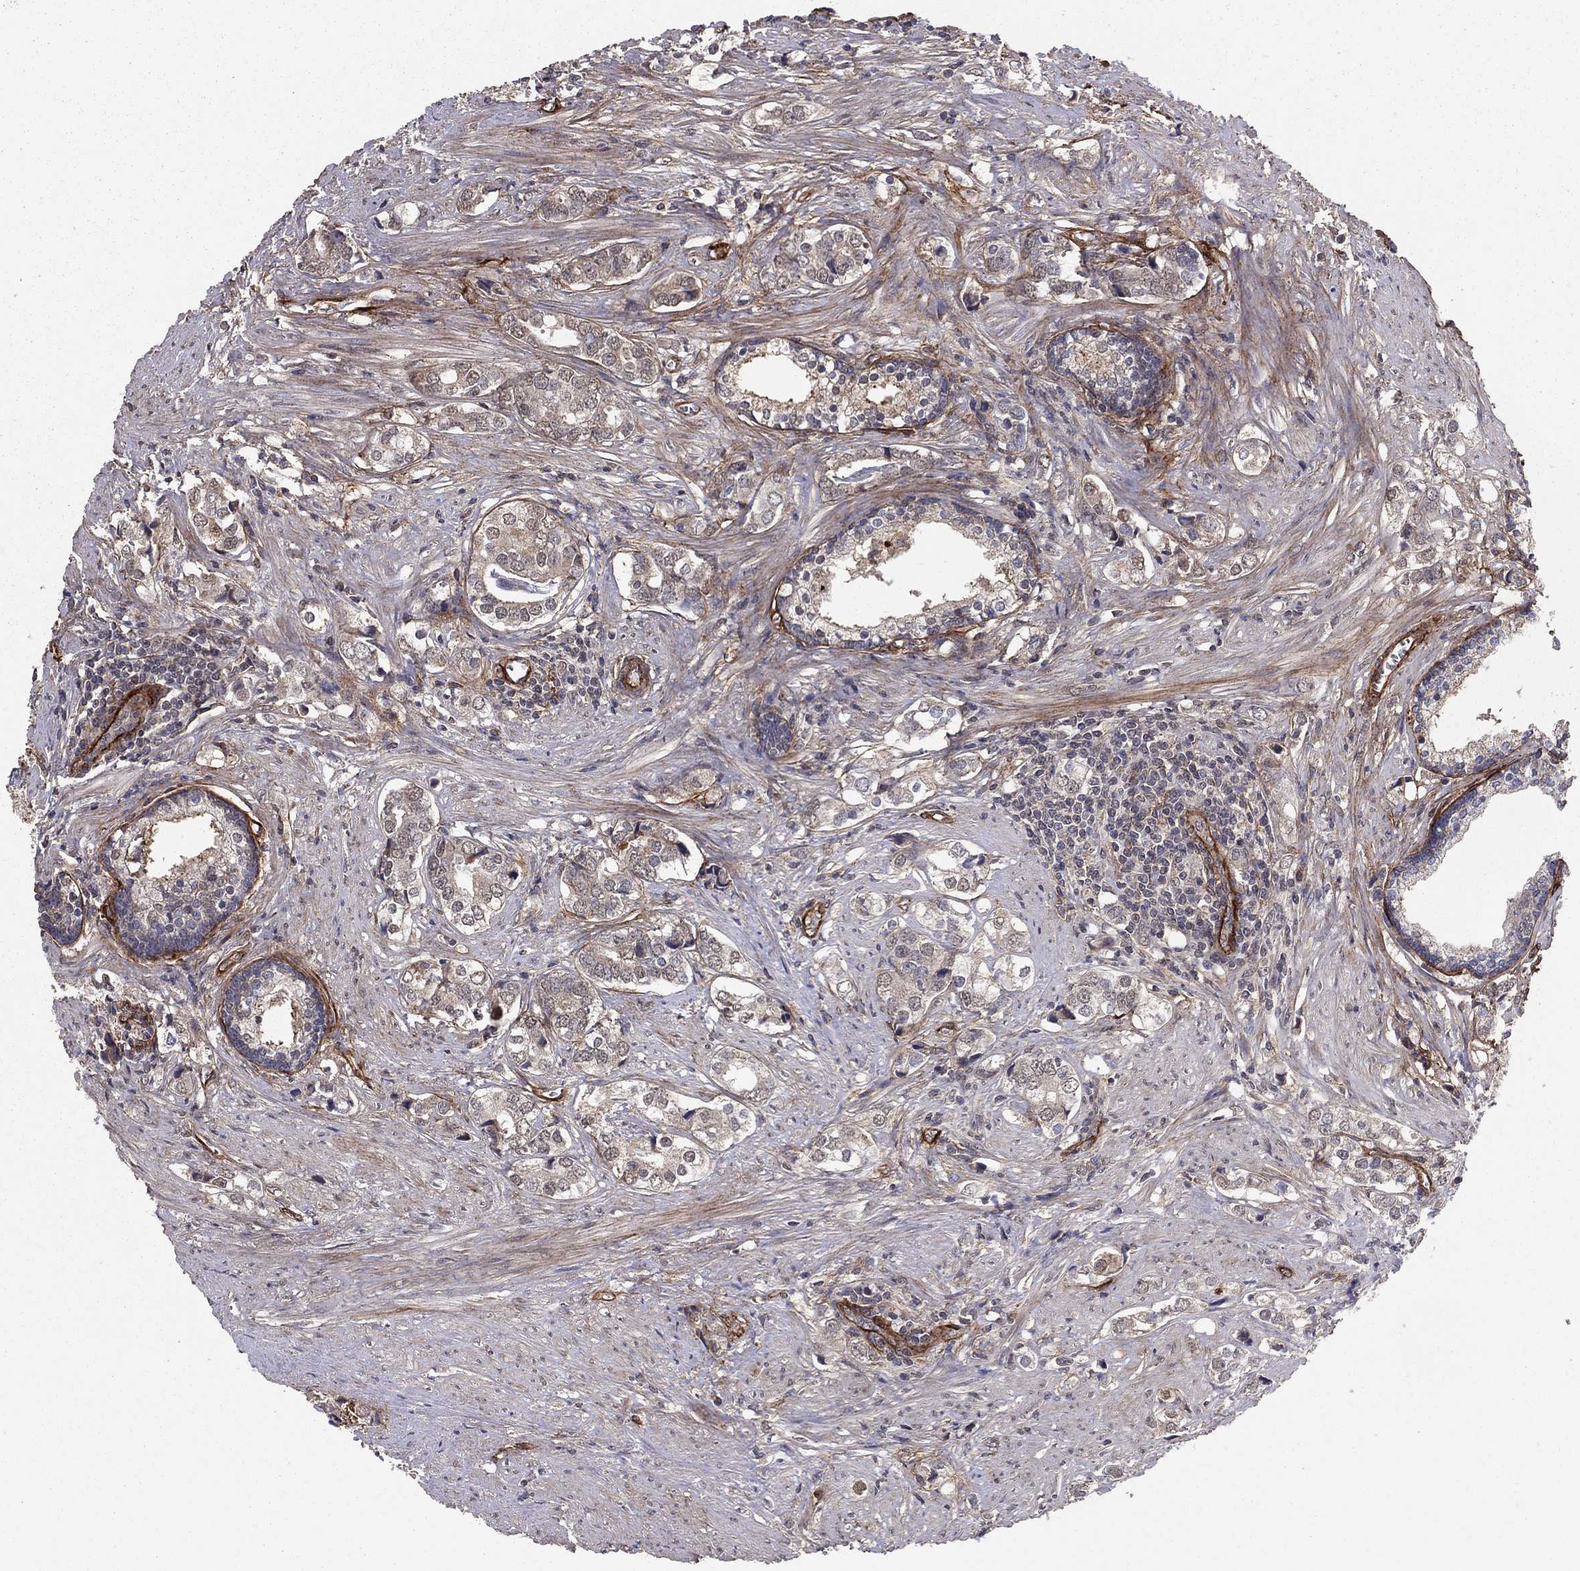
{"staining": {"intensity": "negative", "quantity": "none", "location": "none"}, "tissue": "prostate cancer", "cell_type": "Tumor cells", "image_type": "cancer", "snomed": [{"axis": "morphology", "description": "Adenocarcinoma, NOS"}, {"axis": "topography", "description": "Prostate and seminal vesicle, NOS"}], "caption": "Immunohistochemical staining of prostate cancer displays no significant expression in tumor cells.", "gene": "COL18A1", "patient": {"sex": "male", "age": 63}}